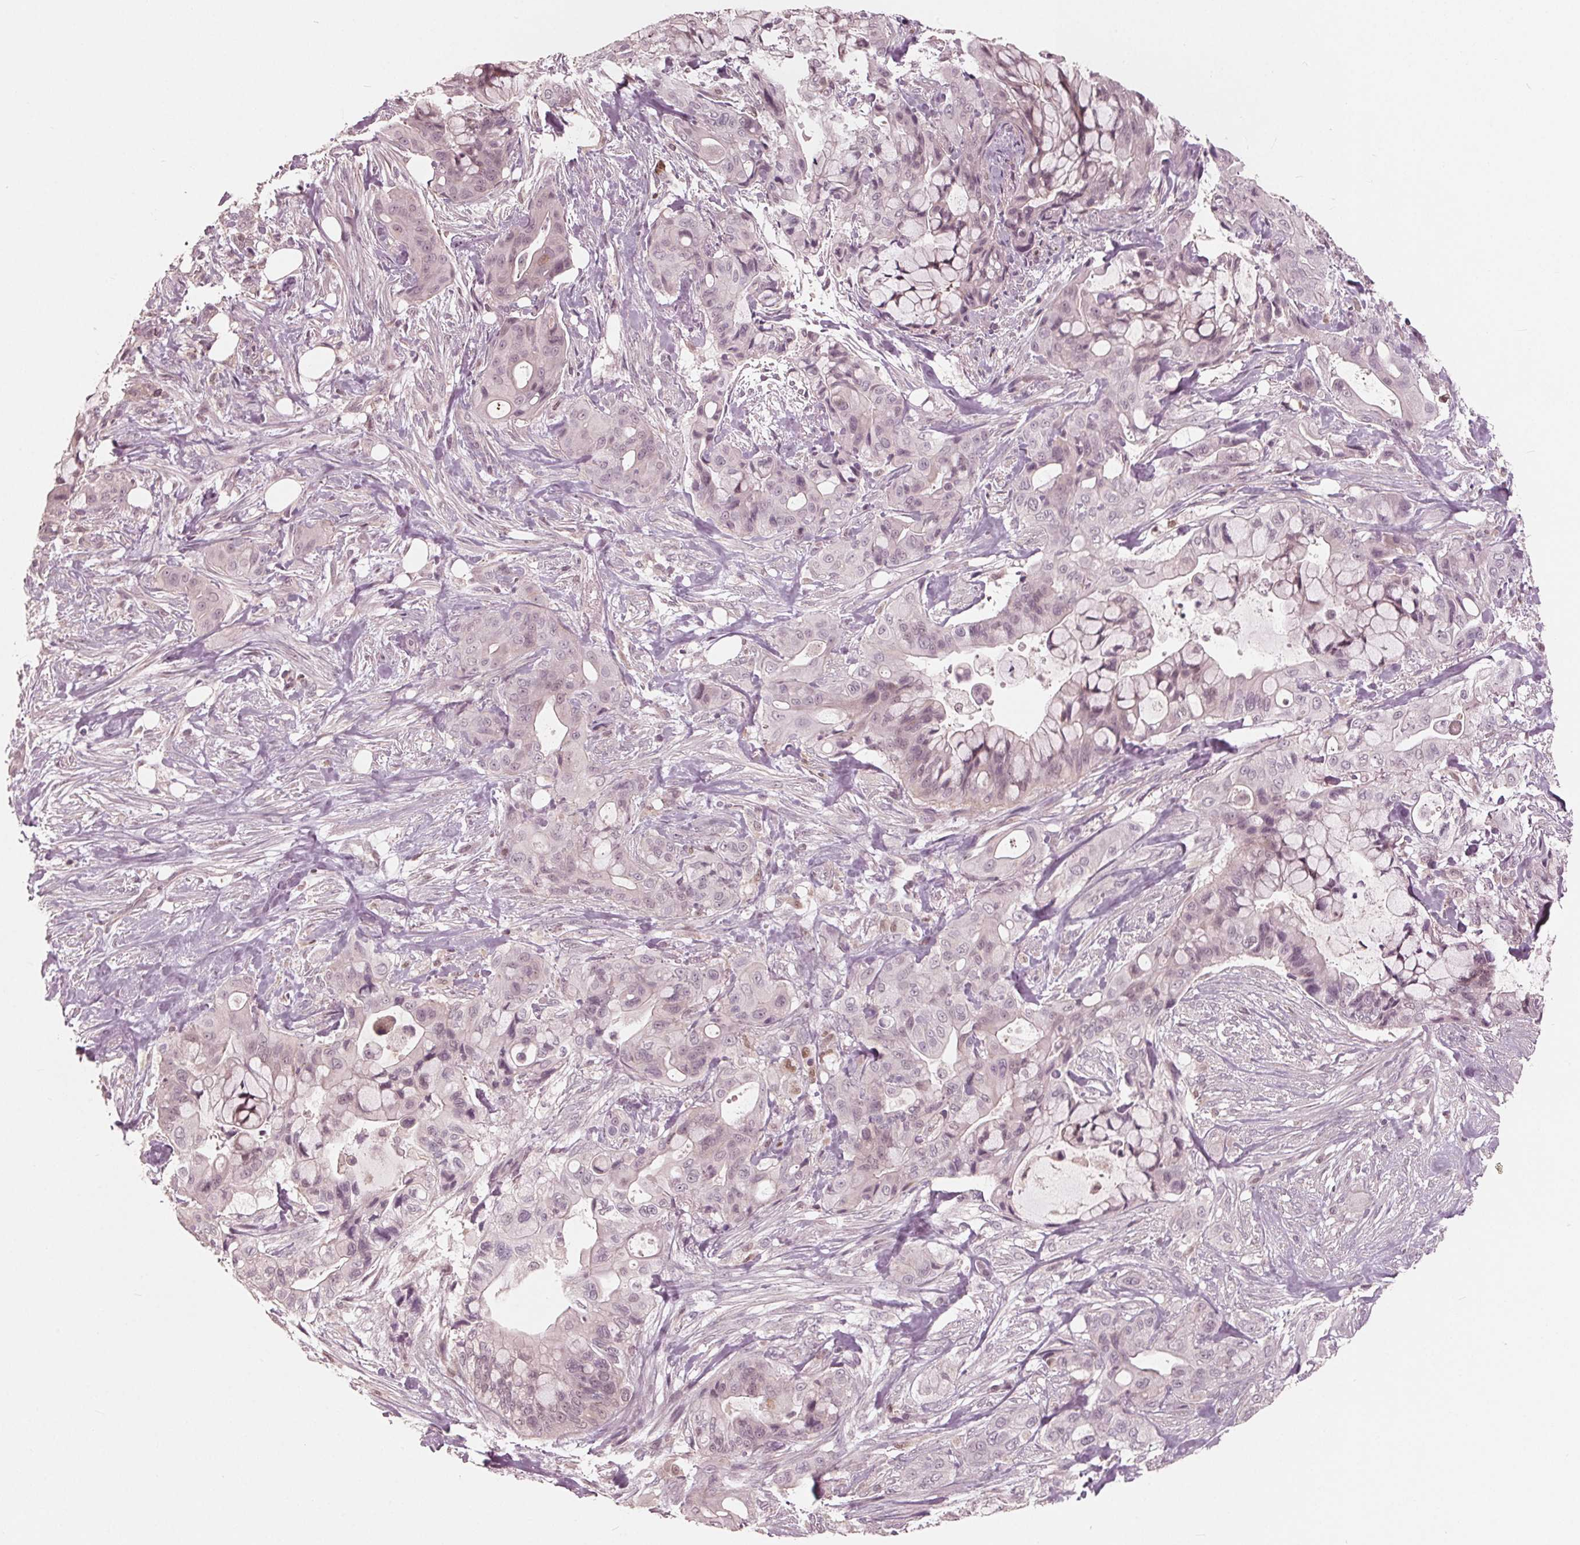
{"staining": {"intensity": "negative", "quantity": "none", "location": "none"}, "tissue": "pancreatic cancer", "cell_type": "Tumor cells", "image_type": "cancer", "snomed": [{"axis": "morphology", "description": "Adenocarcinoma, NOS"}, {"axis": "topography", "description": "Pancreas"}], "caption": "A high-resolution photomicrograph shows IHC staining of adenocarcinoma (pancreatic), which reveals no significant expression in tumor cells.", "gene": "ING3", "patient": {"sex": "male", "age": 71}}